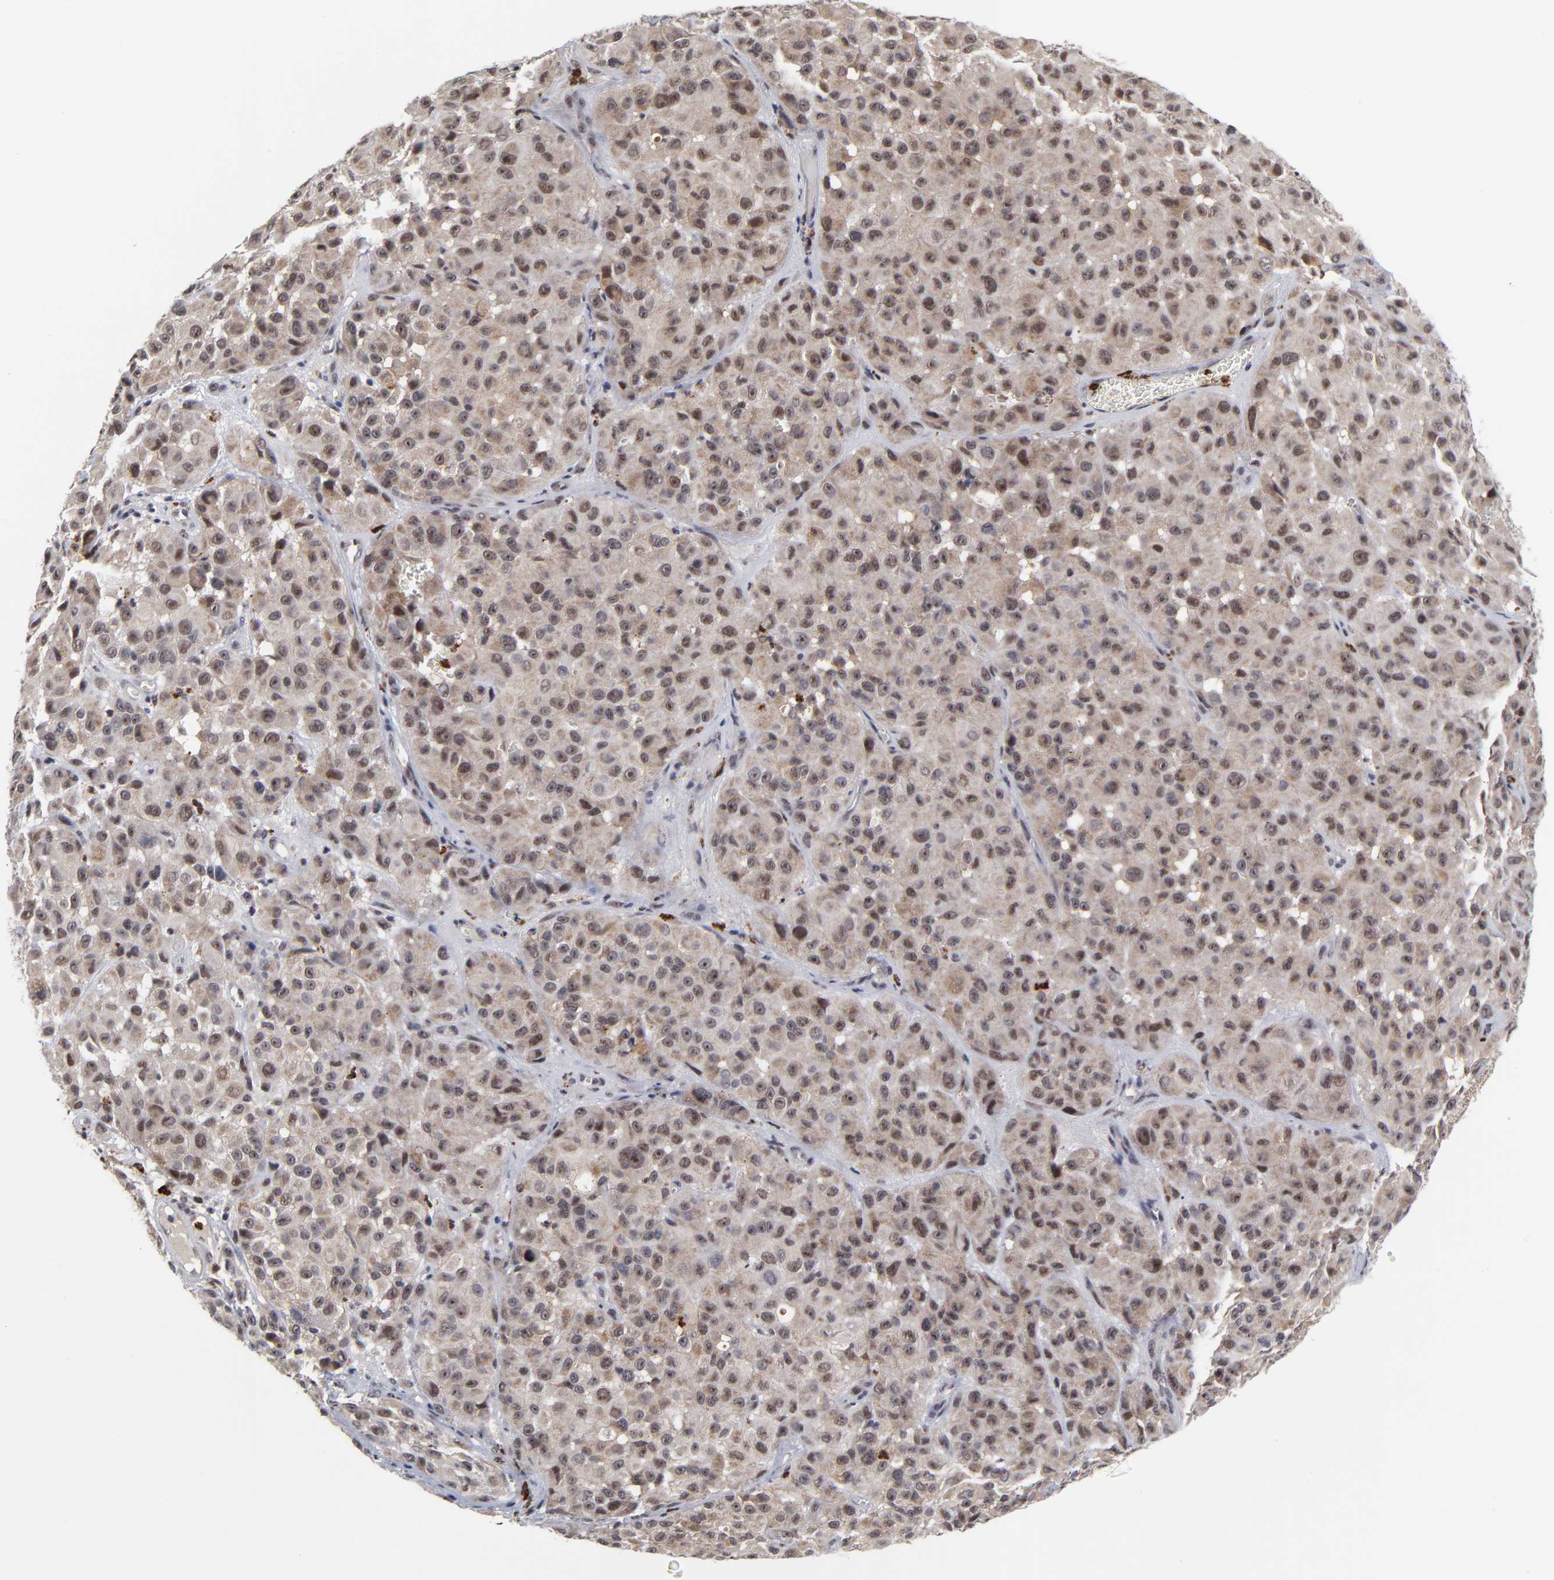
{"staining": {"intensity": "weak", "quantity": "25%-75%", "location": "nuclear"}, "tissue": "melanoma", "cell_type": "Tumor cells", "image_type": "cancer", "snomed": [{"axis": "morphology", "description": "Malignant melanoma, NOS"}, {"axis": "topography", "description": "Skin"}], "caption": "Immunohistochemistry (IHC) of malignant melanoma displays low levels of weak nuclear expression in approximately 25%-75% of tumor cells.", "gene": "ZNF419", "patient": {"sex": "female", "age": 21}}